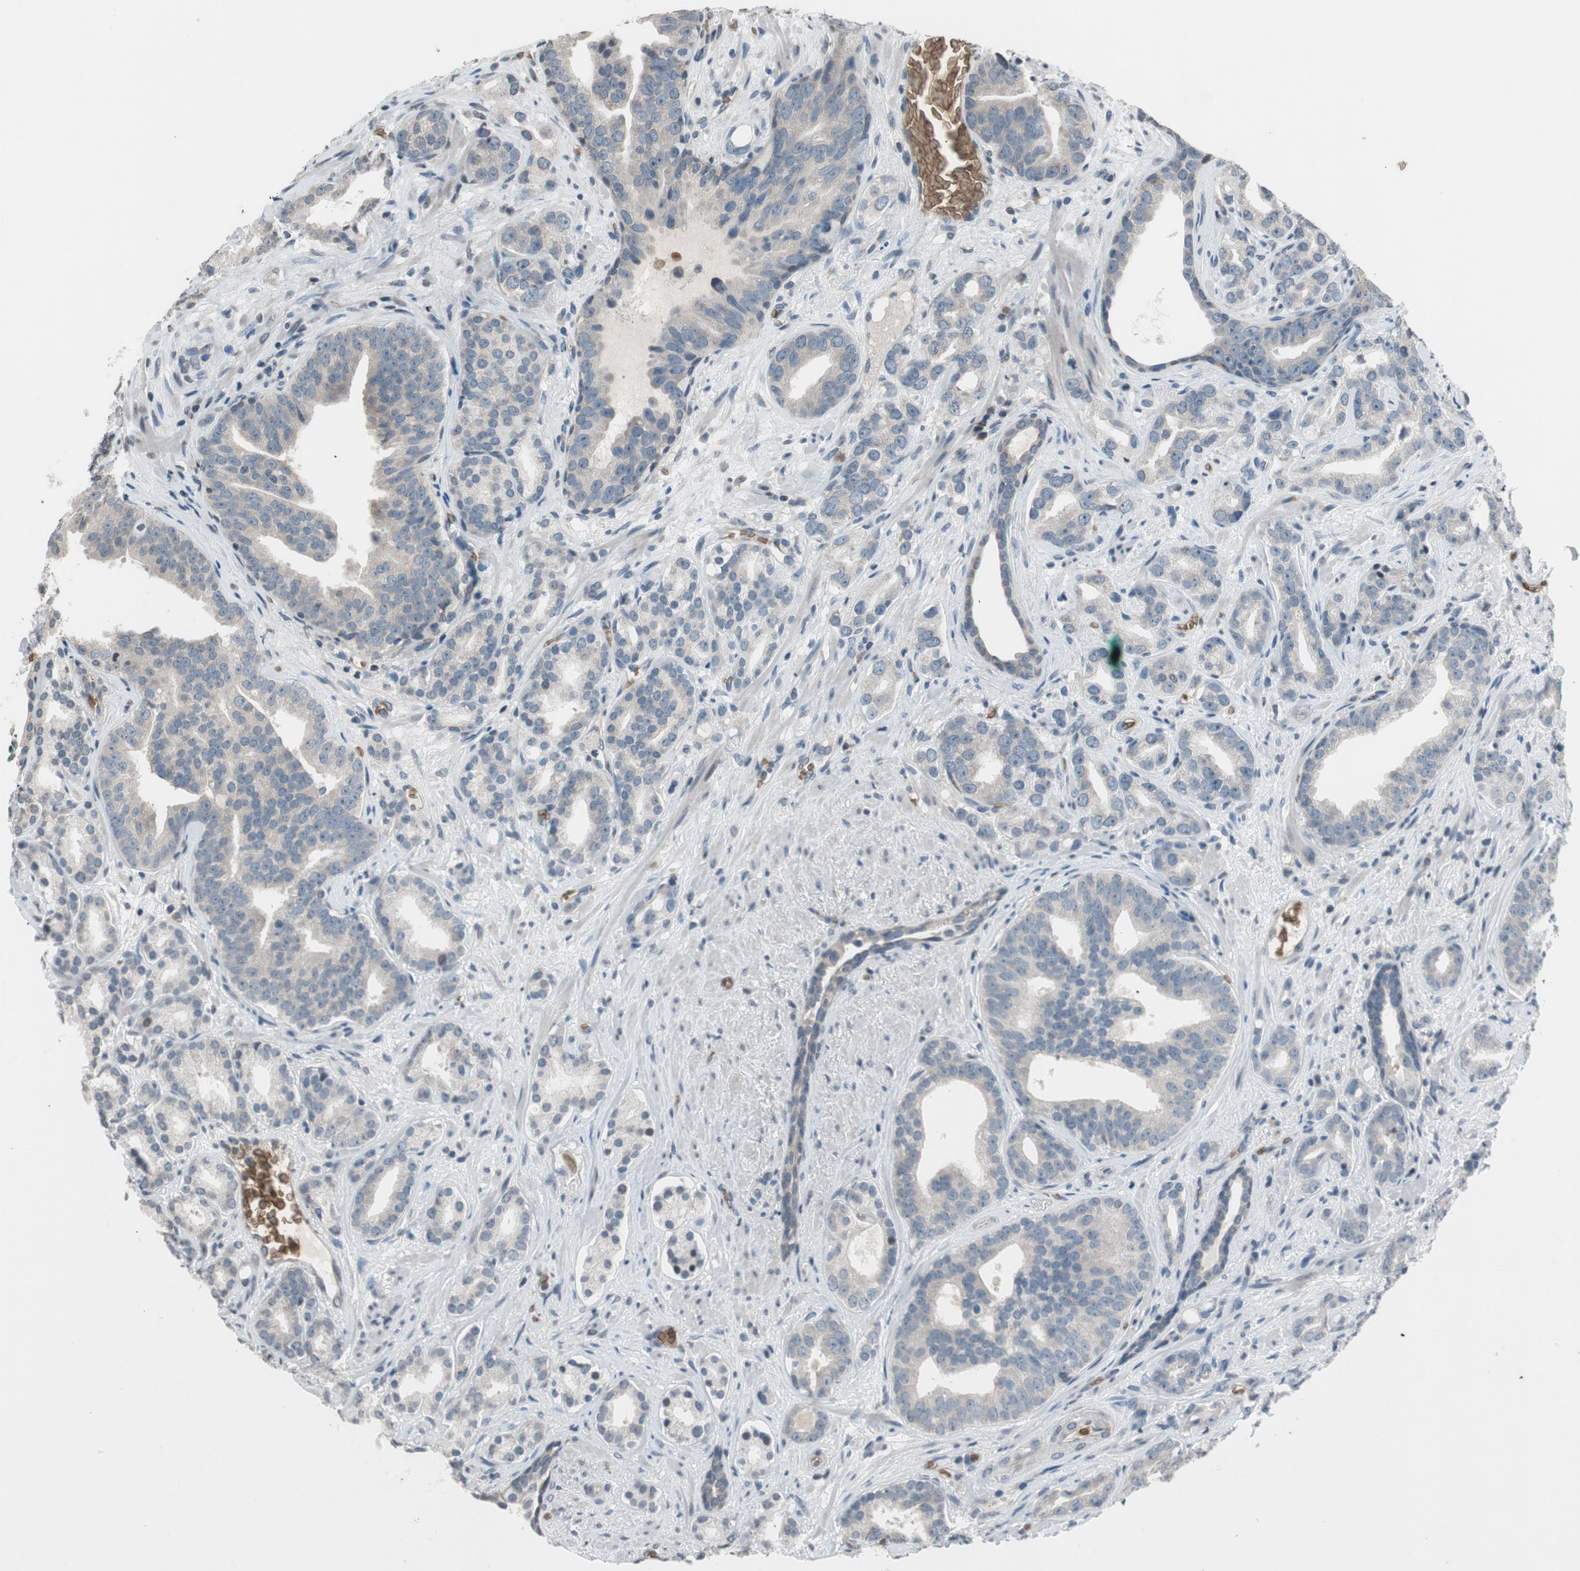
{"staining": {"intensity": "weak", "quantity": "<25%", "location": "cytoplasmic/membranous"}, "tissue": "prostate cancer", "cell_type": "Tumor cells", "image_type": "cancer", "snomed": [{"axis": "morphology", "description": "Adenocarcinoma, Low grade"}, {"axis": "topography", "description": "Prostate"}], "caption": "Immunohistochemistry of human prostate low-grade adenocarcinoma displays no positivity in tumor cells.", "gene": "GYPC", "patient": {"sex": "male", "age": 63}}